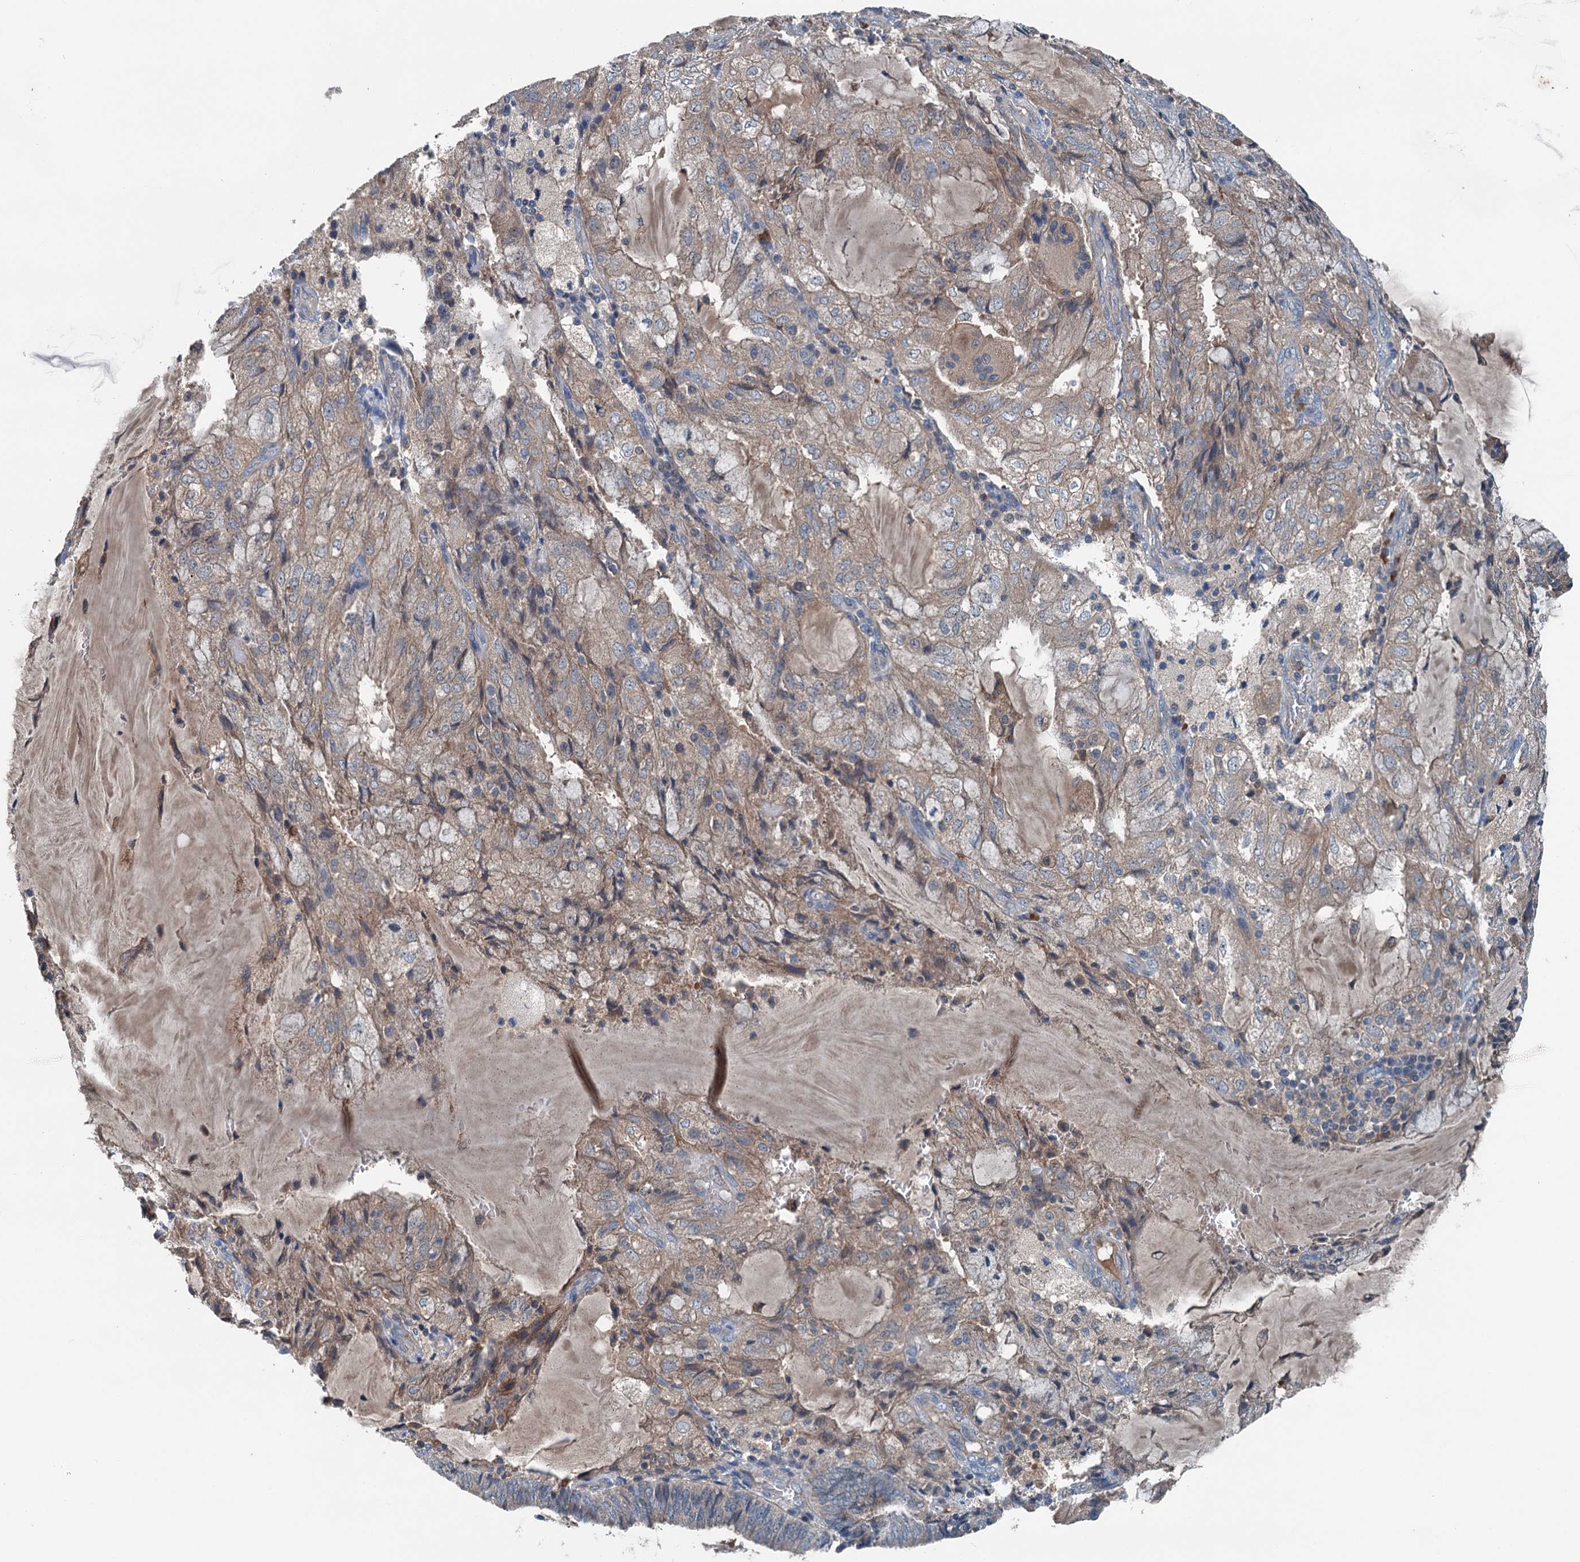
{"staining": {"intensity": "weak", "quantity": "25%-75%", "location": "cytoplasmic/membranous"}, "tissue": "endometrial cancer", "cell_type": "Tumor cells", "image_type": "cancer", "snomed": [{"axis": "morphology", "description": "Adenocarcinoma, NOS"}, {"axis": "topography", "description": "Endometrium"}], "caption": "This photomicrograph displays endometrial adenocarcinoma stained with immunohistochemistry (IHC) to label a protein in brown. The cytoplasmic/membranous of tumor cells show weak positivity for the protein. Nuclei are counter-stained blue.", "gene": "PDSS1", "patient": {"sex": "female", "age": 81}}